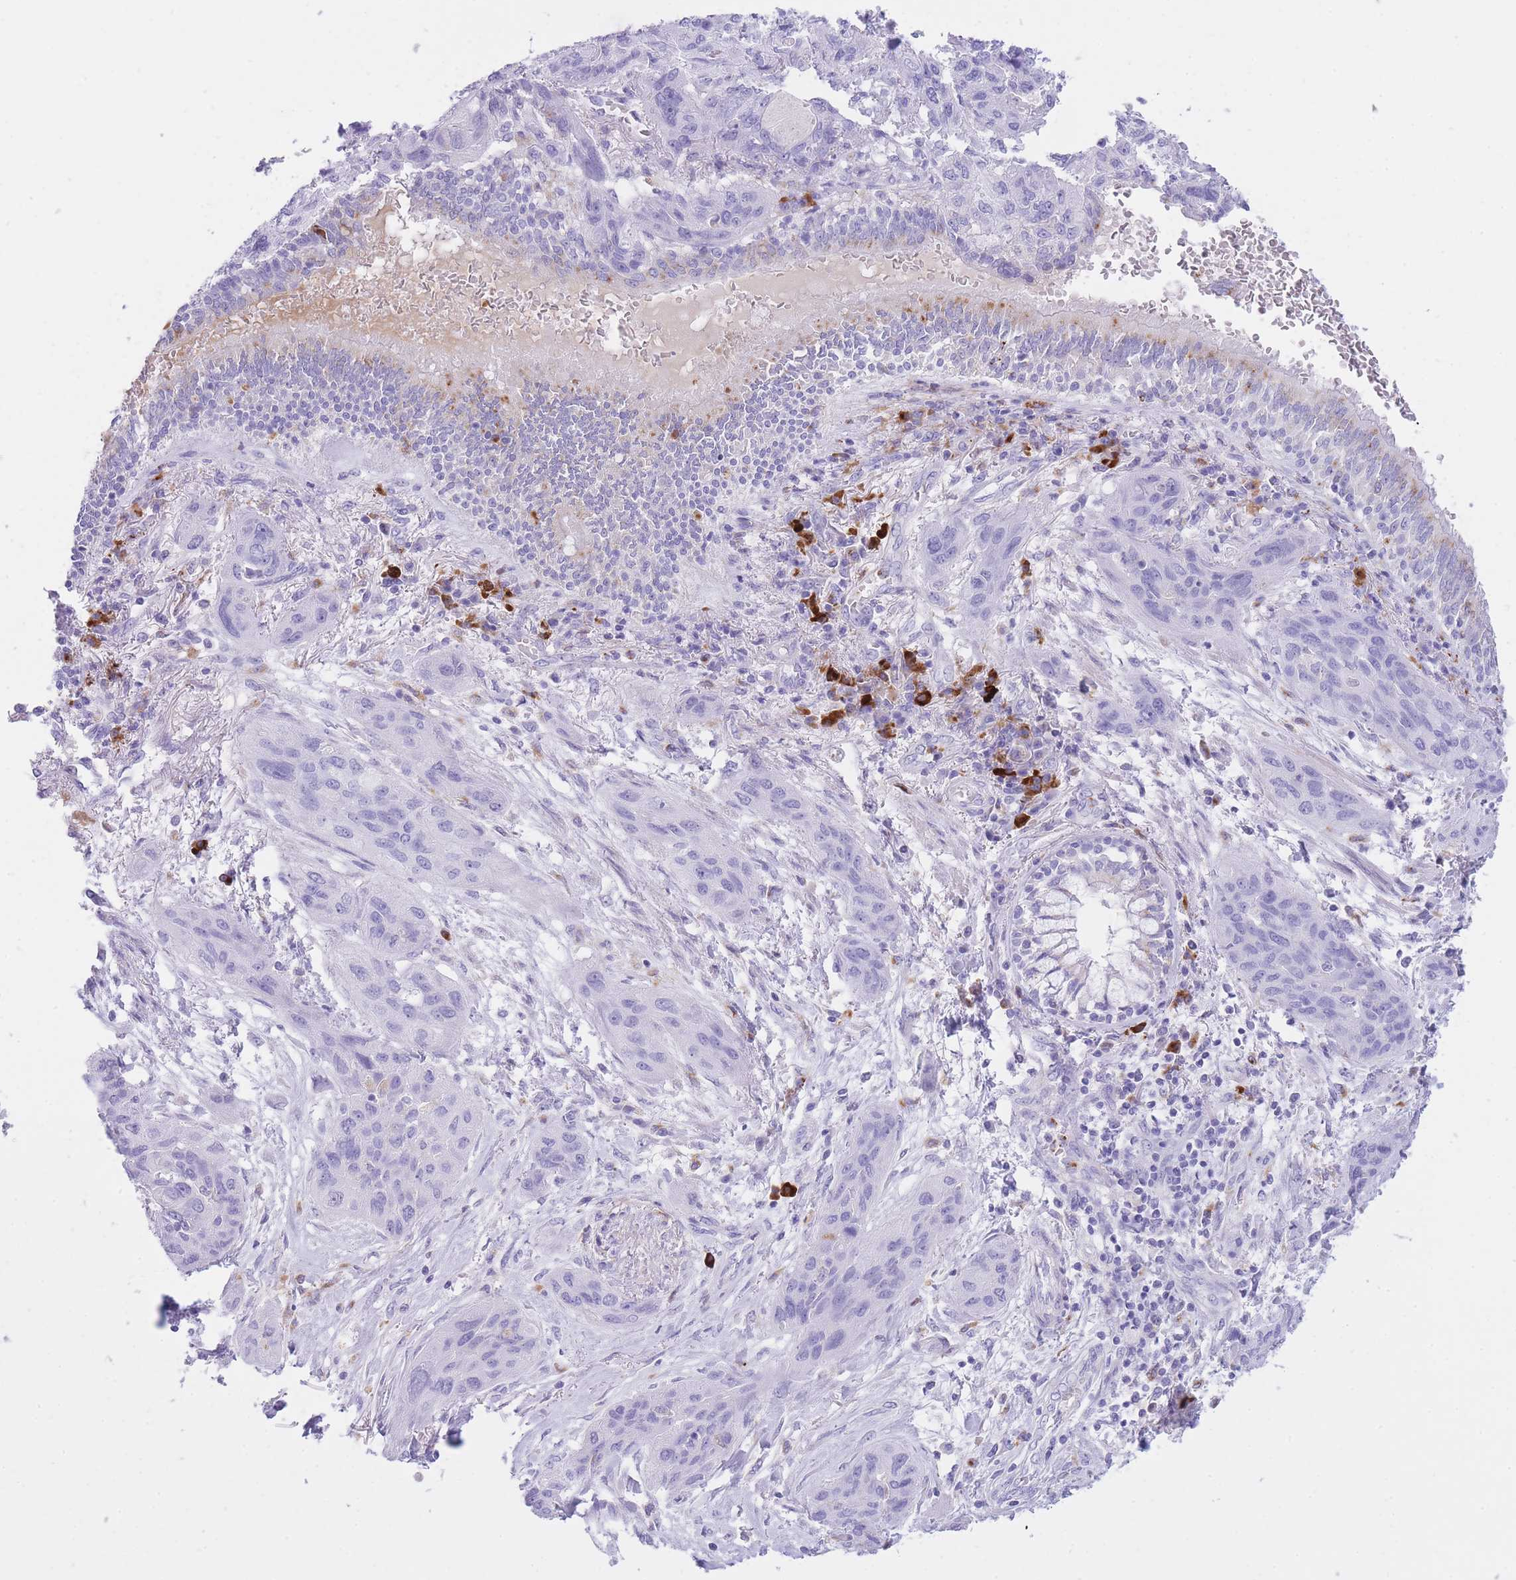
{"staining": {"intensity": "negative", "quantity": "none", "location": "none"}, "tissue": "lung cancer", "cell_type": "Tumor cells", "image_type": "cancer", "snomed": [{"axis": "morphology", "description": "Squamous cell carcinoma, NOS"}, {"axis": "topography", "description": "Lung"}], "caption": "The IHC image has no significant expression in tumor cells of squamous cell carcinoma (lung) tissue. (DAB (3,3'-diaminobenzidine) immunohistochemistry visualized using brightfield microscopy, high magnification).", "gene": "PLBD1", "patient": {"sex": "female", "age": 70}}